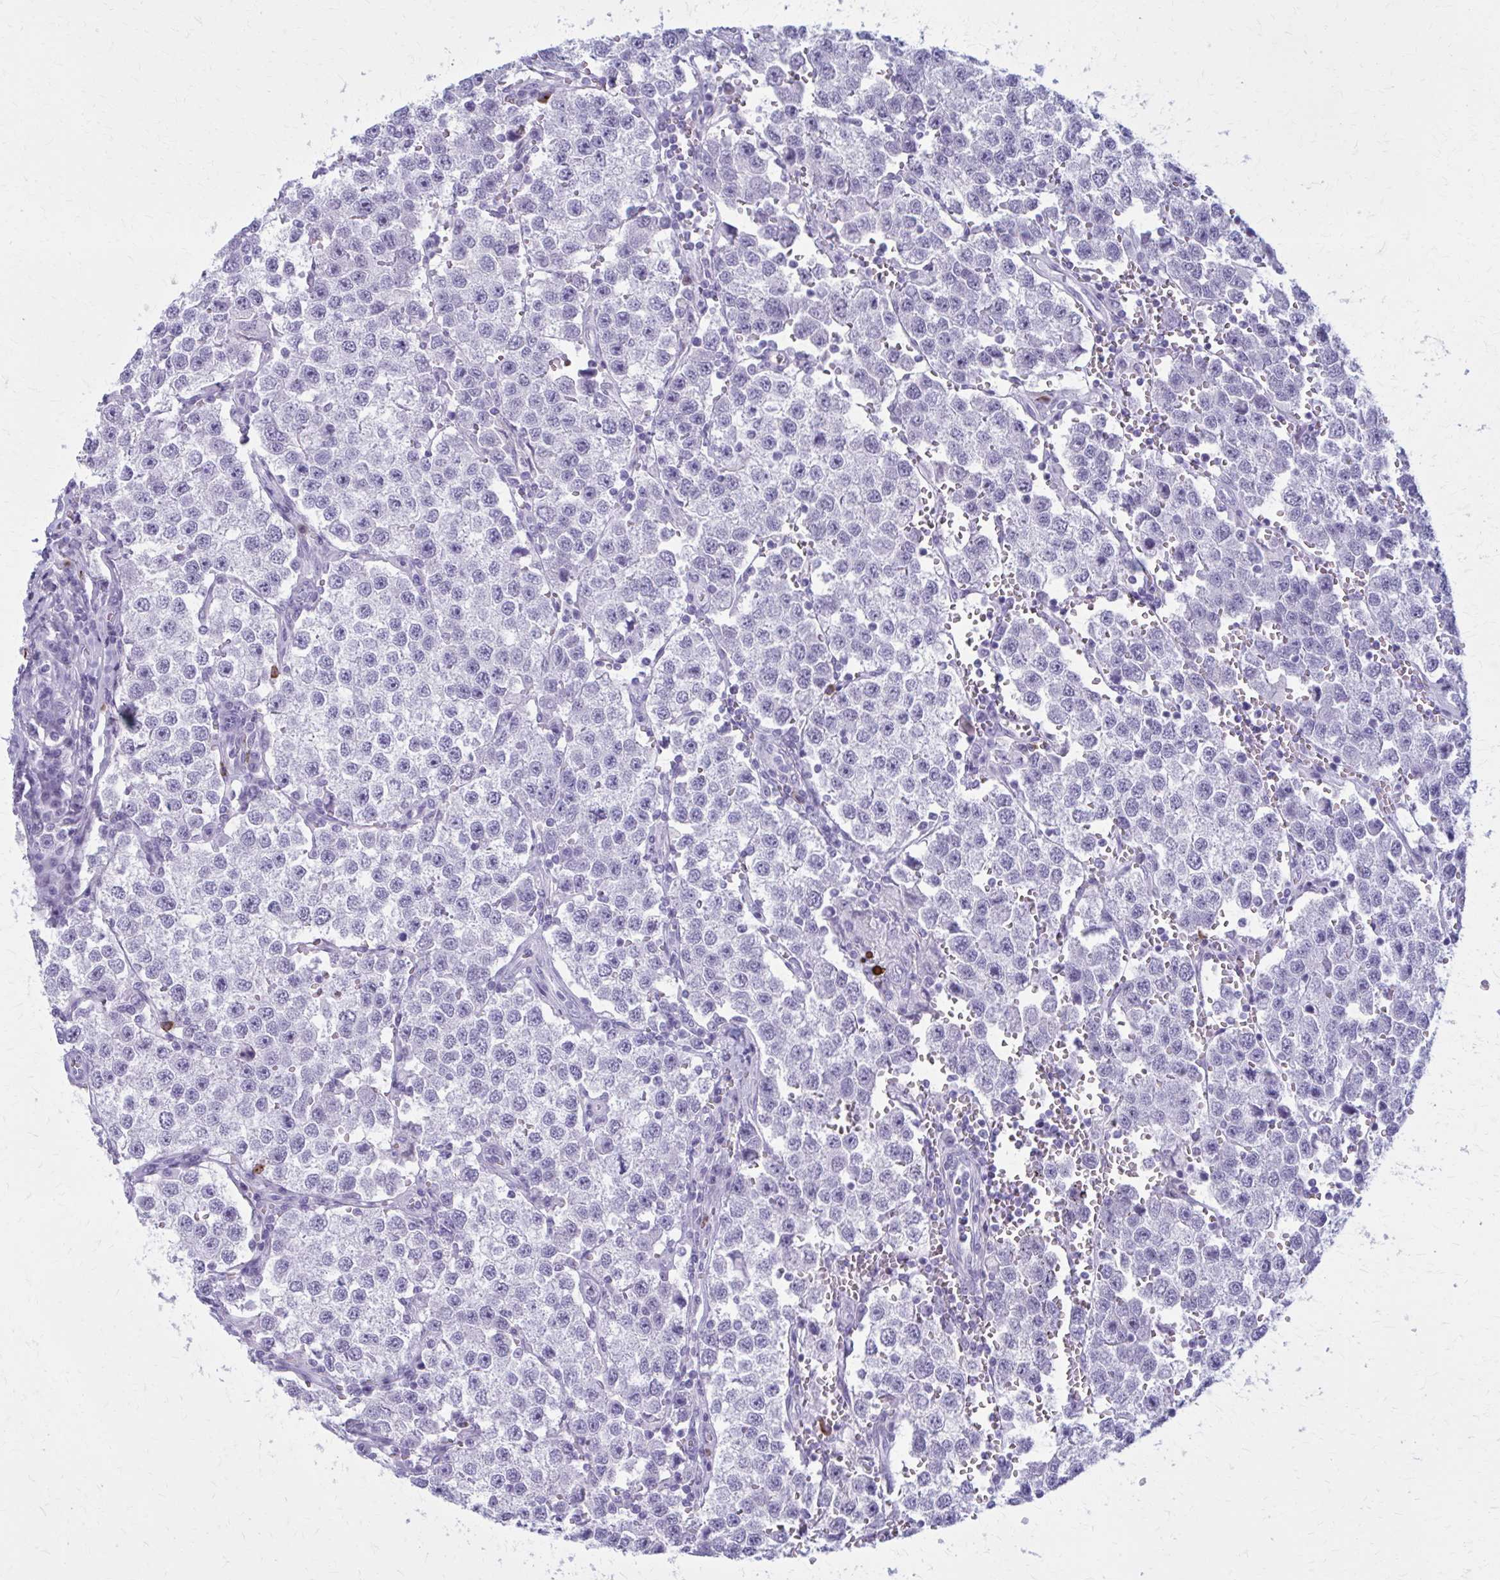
{"staining": {"intensity": "negative", "quantity": "none", "location": "none"}, "tissue": "testis cancer", "cell_type": "Tumor cells", "image_type": "cancer", "snomed": [{"axis": "morphology", "description": "Seminoma, NOS"}, {"axis": "topography", "description": "Testis"}], "caption": "Immunohistochemical staining of human testis cancer reveals no significant expression in tumor cells.", "gene": "ZDHHC7", "patient": {"sex": "male", "age": 37}}